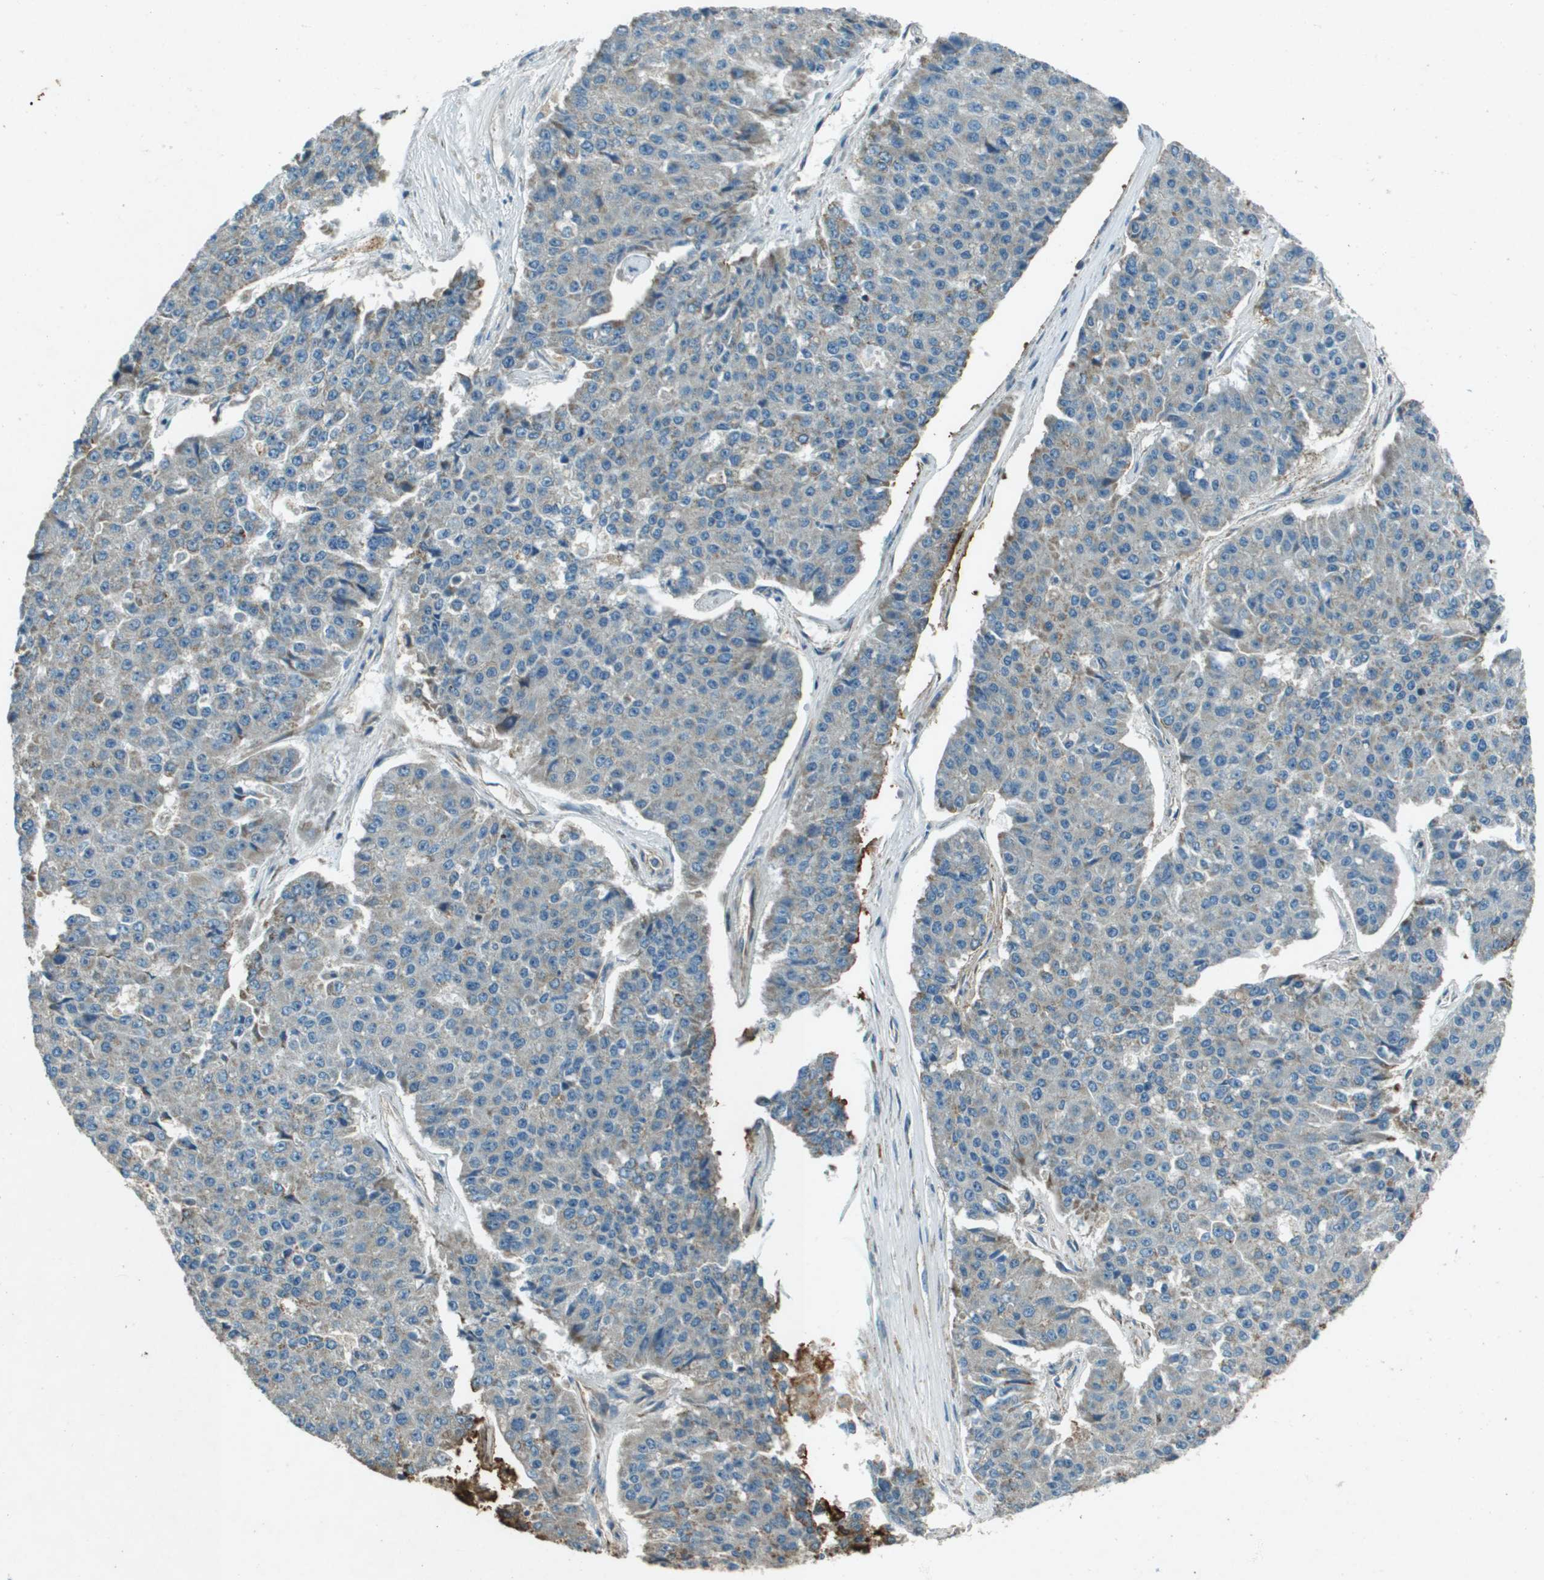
{"staining": {"intensity": "moderate", "quantity": "<25%", "location": "cytoplasmic/membranous"}, "tissue": "pancreatic cancer", "cell_type": "Tumor cells", "image_type": "cancer", "snomed": [{"axis": "morphology", "description": "Adenocarcinoma, NOS"}, {"axis": "topography", "description": "Pancreas"}], "caption": "Immunohistochemistry (DAB) staining of pancreatic adenocarcinoma displays moderate cytoplasmic/membranous protein expression in approximately <25% of tumor cells.", "gene": "MIGA1", "patient": {"sex": "male", "age": 50}}